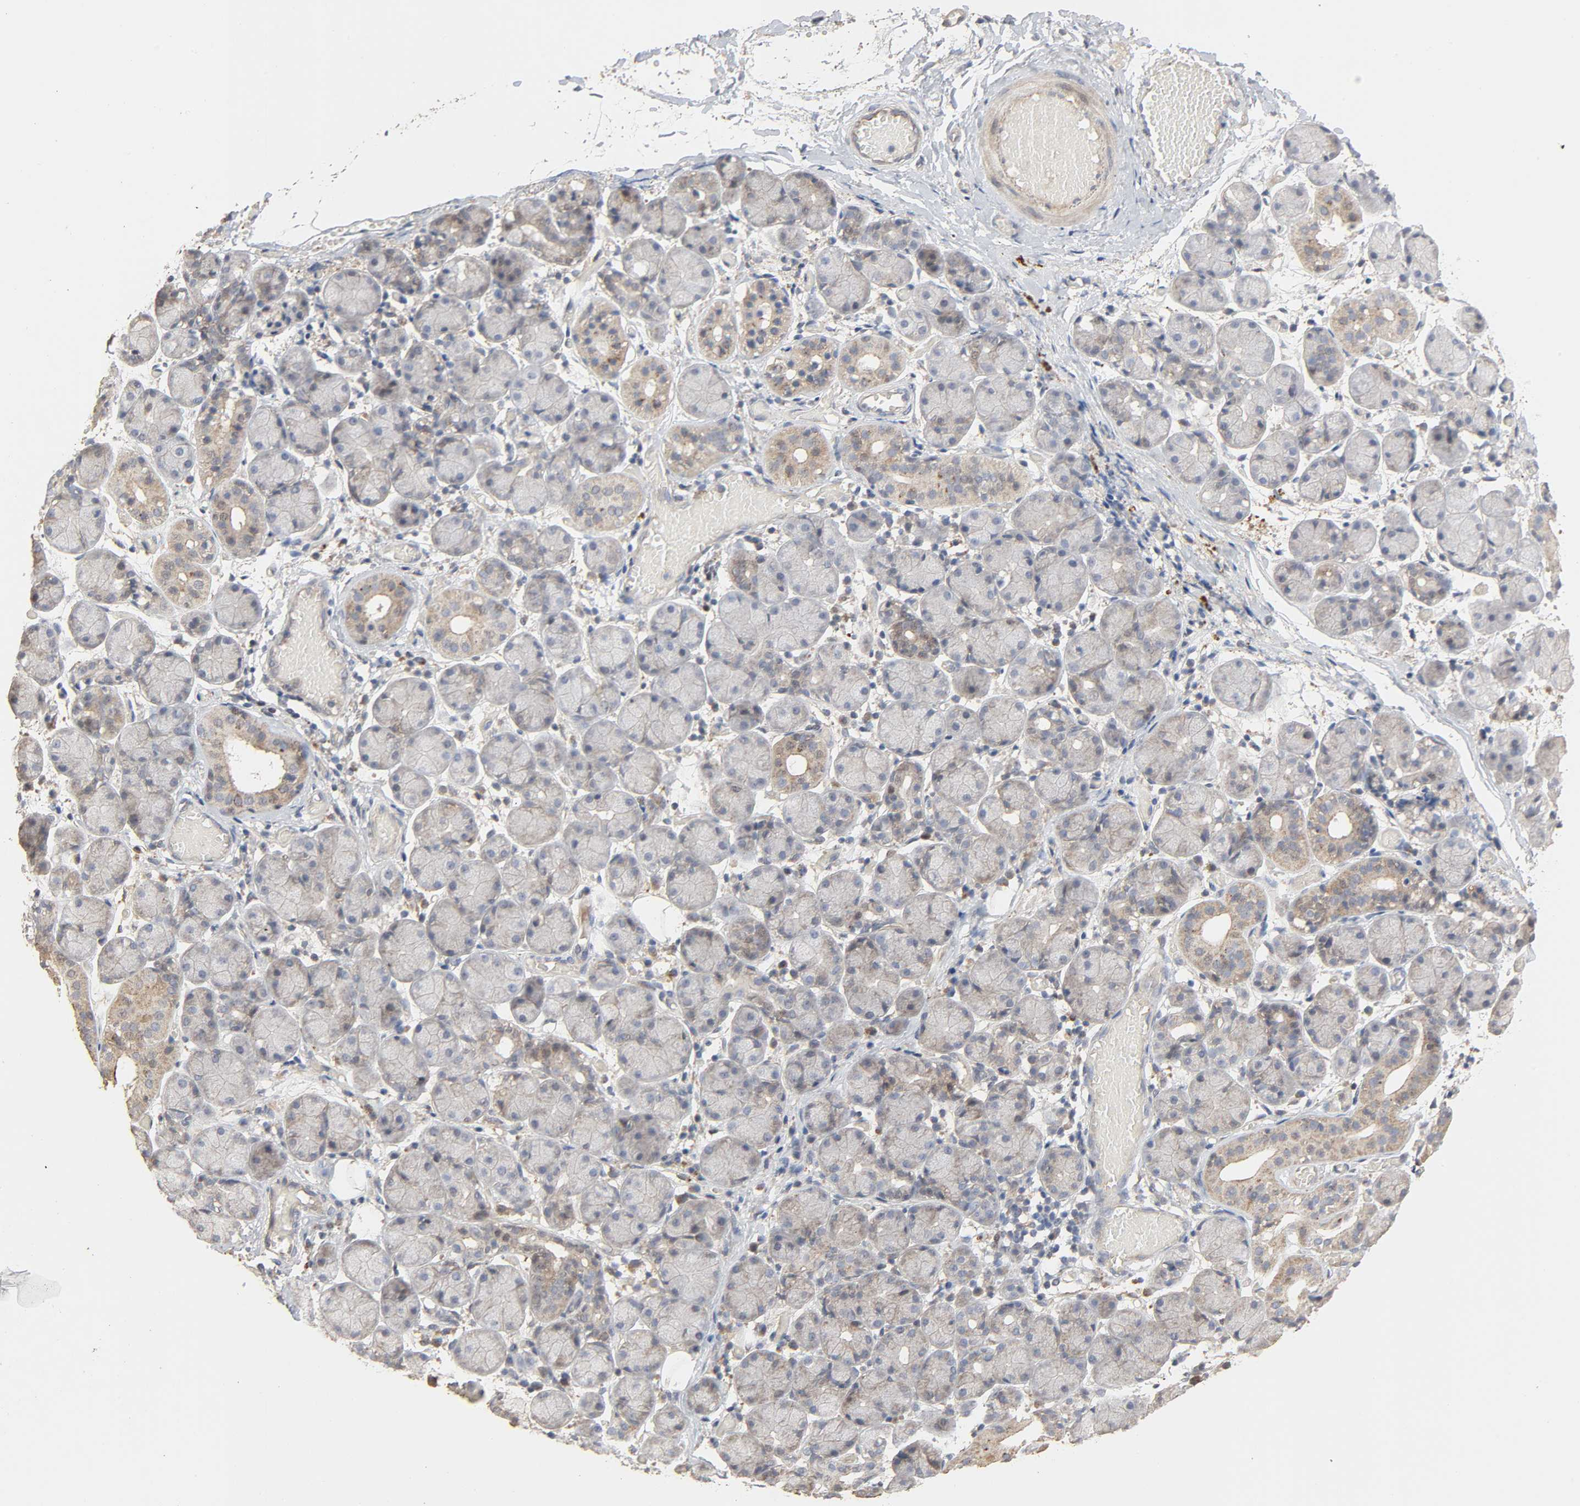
{"staining": {"intensity": "weak", "quantity": "25%-75%", "location": "cytoplasmic/membranous"}, "tissue": "salivary gland", "cell_type": "Glandular cells", "image_type": "normal", "snomed": [{"axis": "morphology", "description": "Normal tissue, NOS"}, {"axis": "topography", "description": "Salivary gland"}], "caption": "Weak cytoplasmic/membranous positivity is identified in approximately 25%-75% of glandular cells in benign salivary gland.", "gene": "CDK6", "patient": {"sex": "female", "age": 24}}